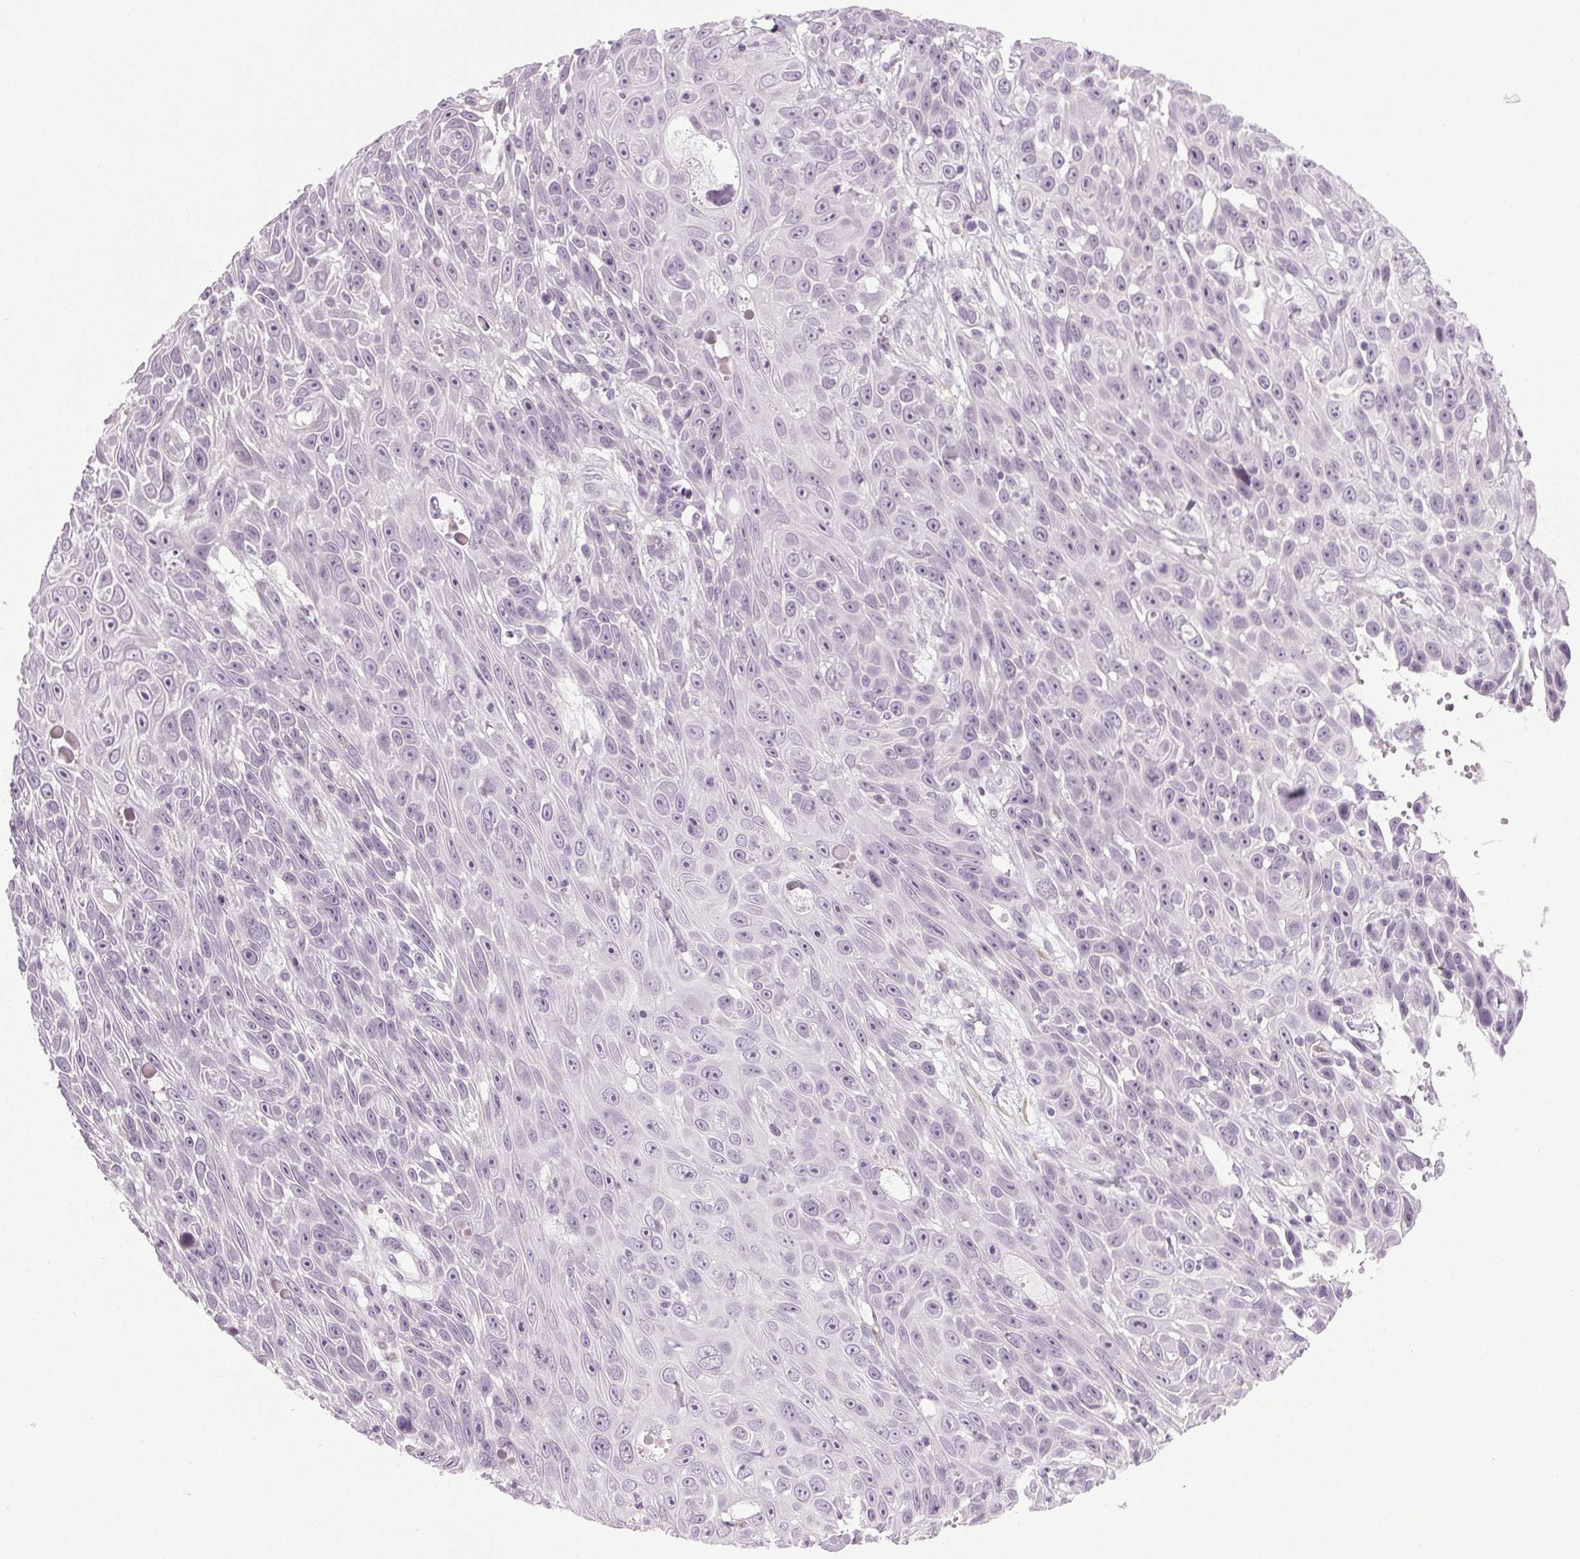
{"staining": {"intensity": "weak", "quantity": "<25%", "location": "nuclear"}, "tissue": "skin cancer", "cell_type": "Tumor cells", "image_type": "cancer", "snomed": [{"axis": "morphology", "description": "Squamous cell carcinoma, NOS"}, {"axis": "topography", "description": "Skin"}], "caption": "Tumor cells show no significant expression in skin squamous cell carcinoma.", "gene": "IGF2BP1", "patient": {"sex": "male", "age": 82}}